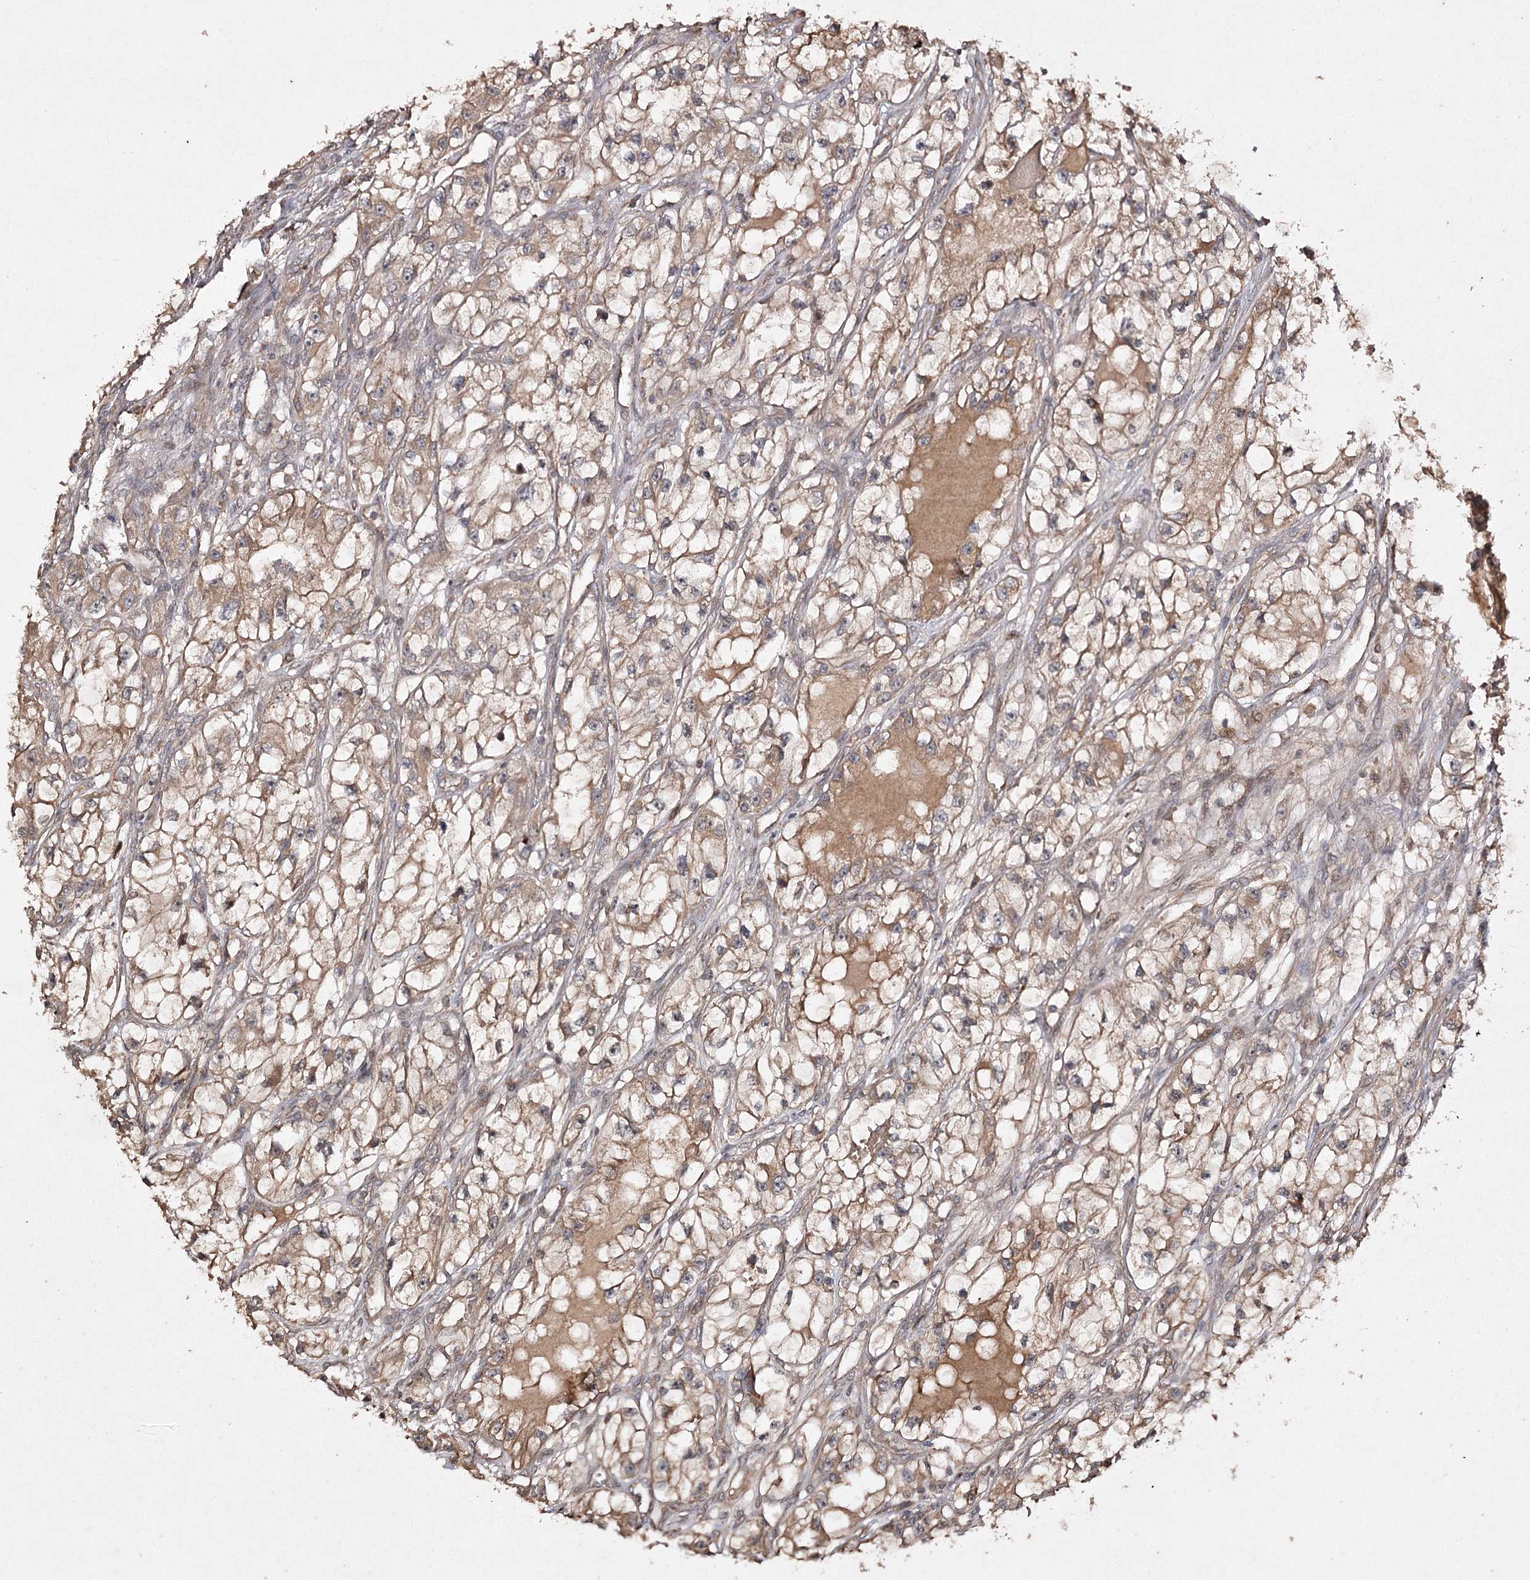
{"staining": {"intensity": "moderate", "quantity": ">75%", "location": "cytoplasmic/membranous"}, "tissue": "renal cancer", "cell_type": "Tumor cells", "image_type": "cancer", "snomed": [{"axis": "morphology", "description": "Adenocarcinoma, NOS"}, {"axis": "topography", "description": "Kidney"}], "caption": "A photomicrograph of renal cancer stained for a protein demonstrates moderate cytoplasmic/membranous brown staining in tumor cells.", "gene": "FANCL", "patient": {"sex": "female", "age": 57}}